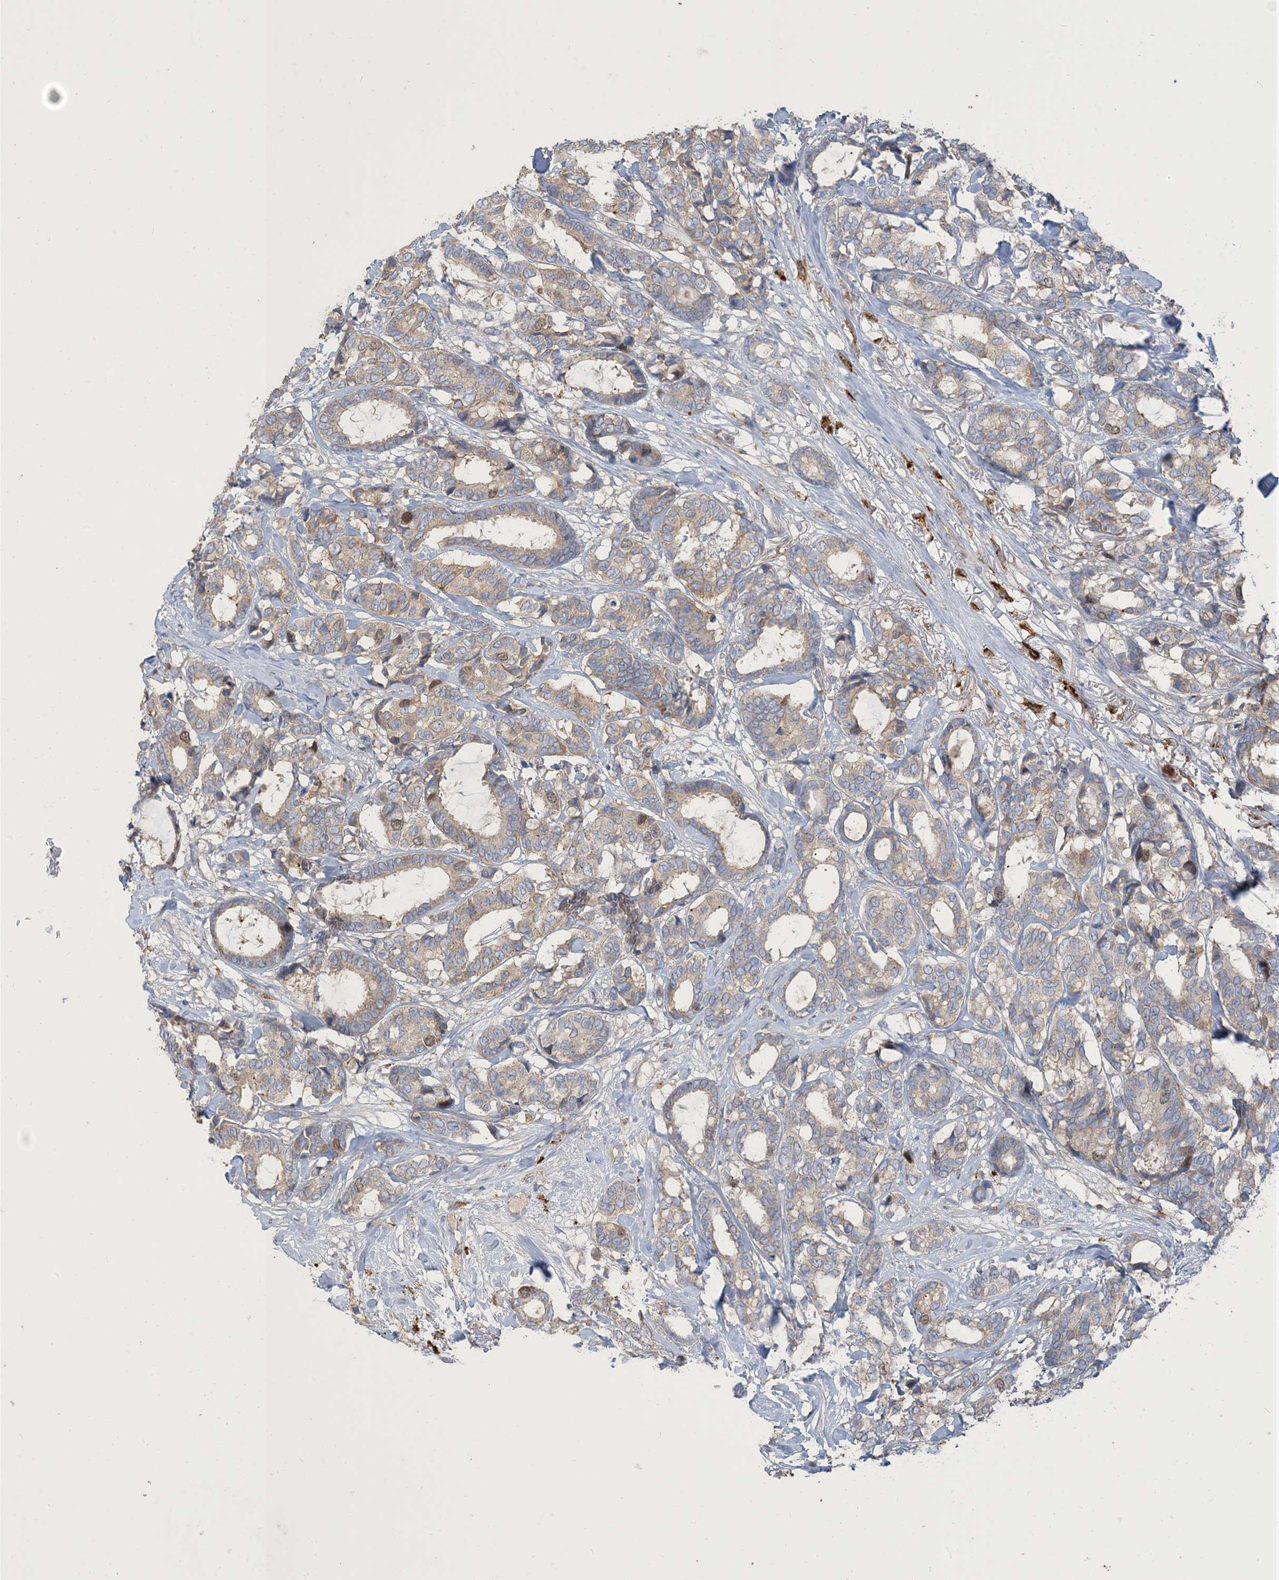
{"staining": {"intensity": "weak", "quantity": "<25%", "location": "cytoplasmic/membranous,nuclear"}, "tissue": "breast cancer", "cell_type": "Tumor cells", "image_type": "cancer", "snomed": [{"axis": "morphology", "description": "Duct carcinoma"}, {"axis": "topography", "description": "Breast"}], "caption": "Invasive ductal carcinoma (breast) stained for a protein using immunohistochemistry displays no staining tumor cells.", "gene": "PEAR1", "patient": {"sex": "female", "age": 87}}